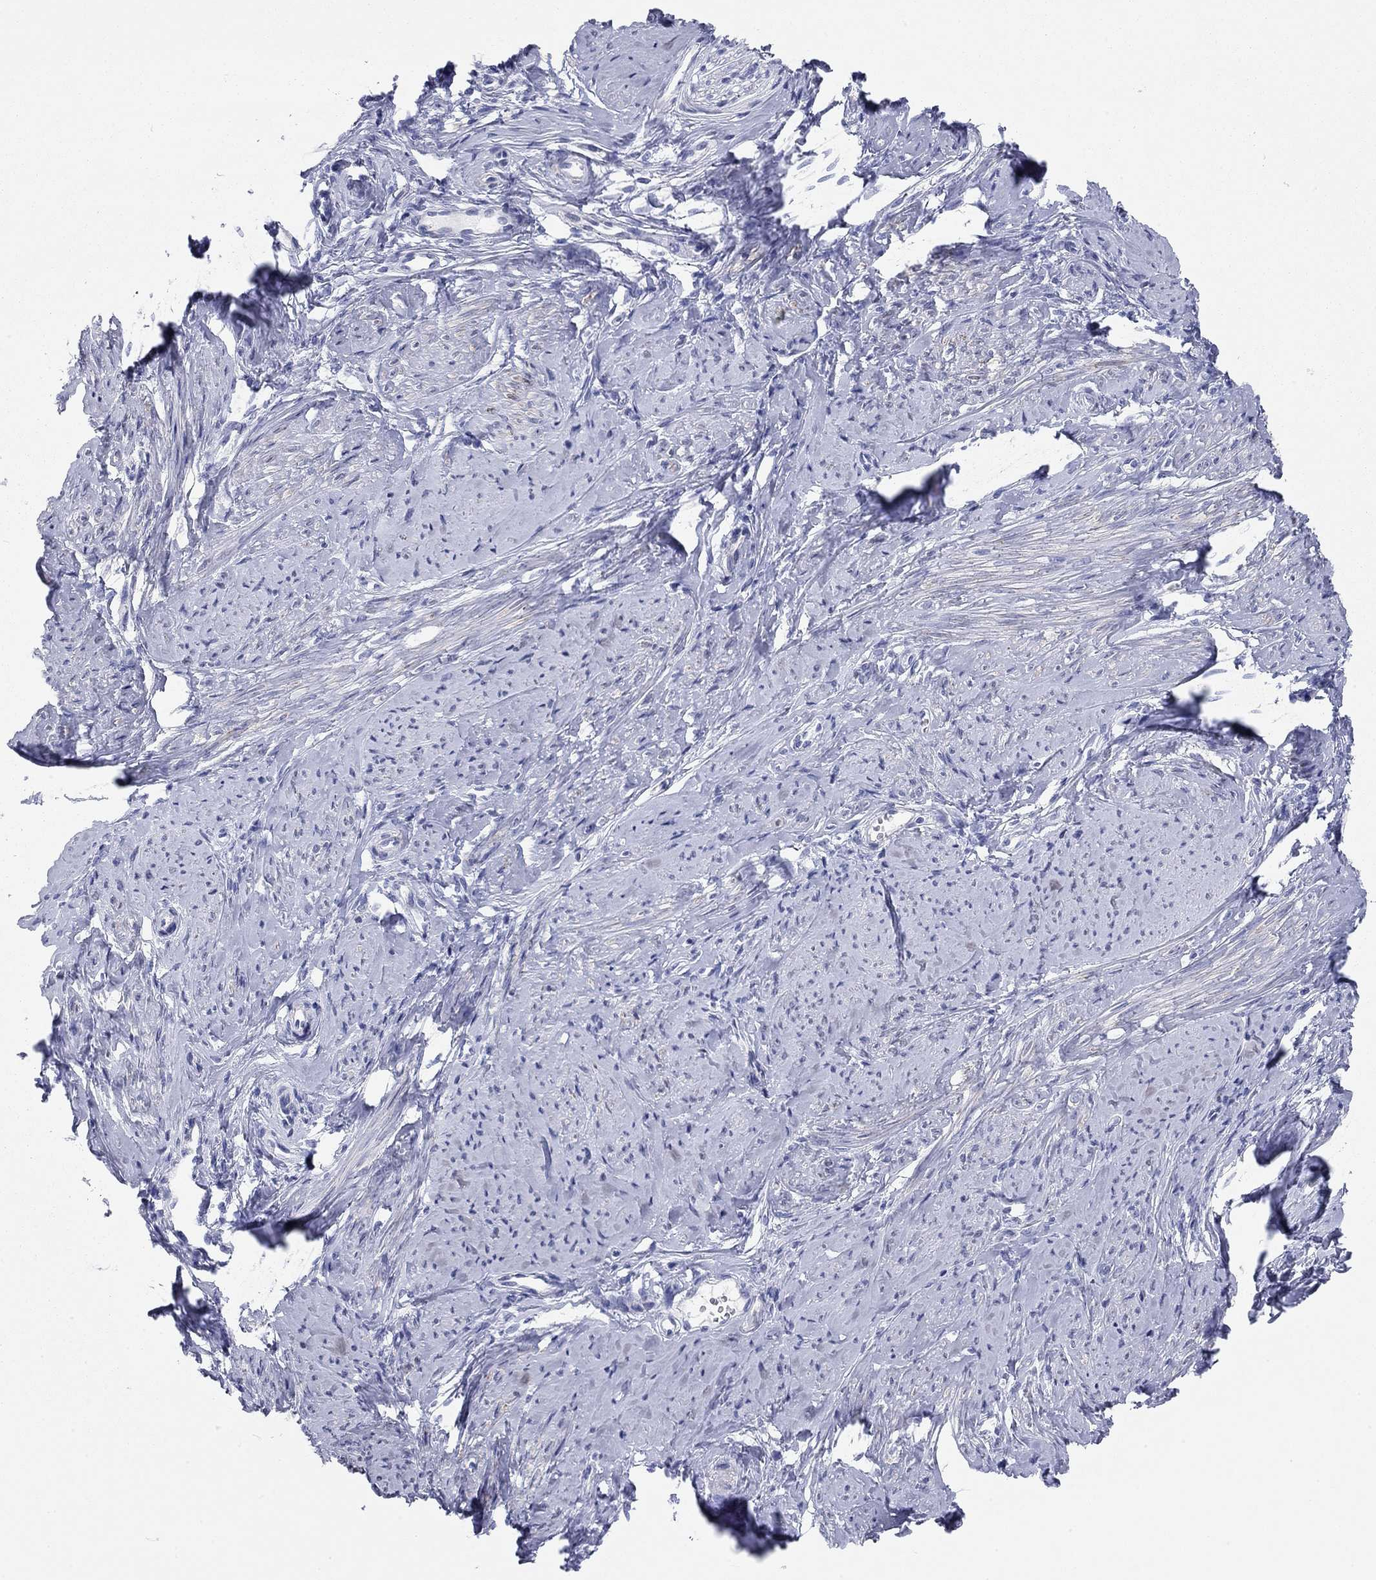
{"staining": {"intensity": "negative", "quantity": "none", "location": "none"}, "tissue": "smooth muscle", "cell_type": "Smooth muscle cells", "image_type": "normal", "snomed": [{"axis": "morphology", "description": "Normal tissue, NOS"}, {"axis": "topography", "description": "Smooth muscle"}], "caption": "High magnification brightfield microscopy of benign smooth muscle stained with DAB (brown) and counterstained with hematoxylin (blue): smooth muscle cells show no significant positivity. The staining is performed using DAB brown chromogen with nuclei counter-stained in using hematoxylin.", "gene": "CHI3L2", "patient": {"sex": "female", "age": 48}}